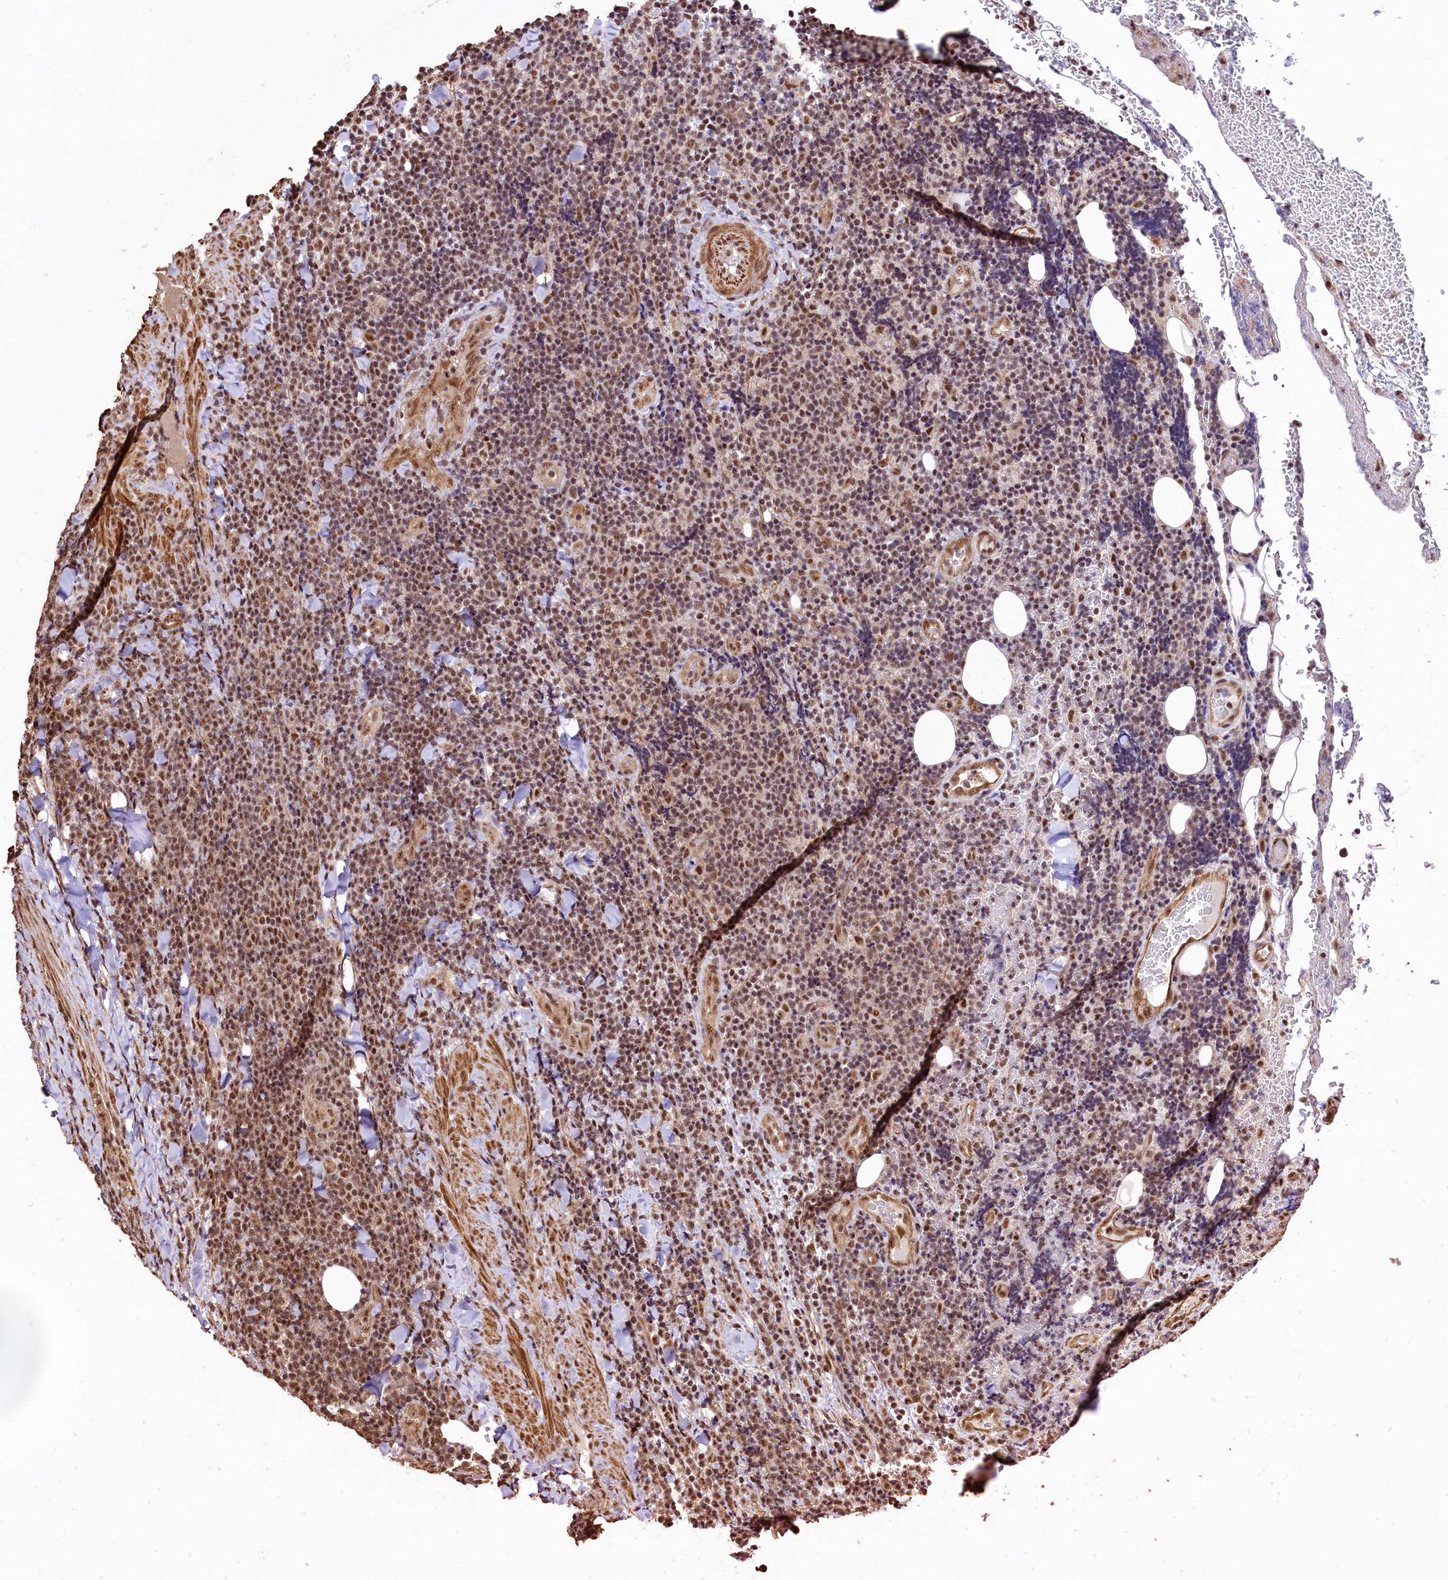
{"staining": {"intensity": "moderate", "quantity": ">75%", "location": "nuclear"}, "tissue": "lymphoma", "cell_type": "Tumor cells", "image_type": "cancer", "snomed": [{"axis": "morphology", "description": "Malignant lymphoma, non-Hodgkin's type, Low grade"}, {"axis": "topography", "description": "Lymph node"}], "caption": "Low-grade malignant lymphoma, non-Hodgkin's type stained with a brown dye exhibits moderate nuclear positive positivity in approximately >75% of tumor cells.", "gene": "SFSWAP", "patient": {"sex": "male", "age": 66}}